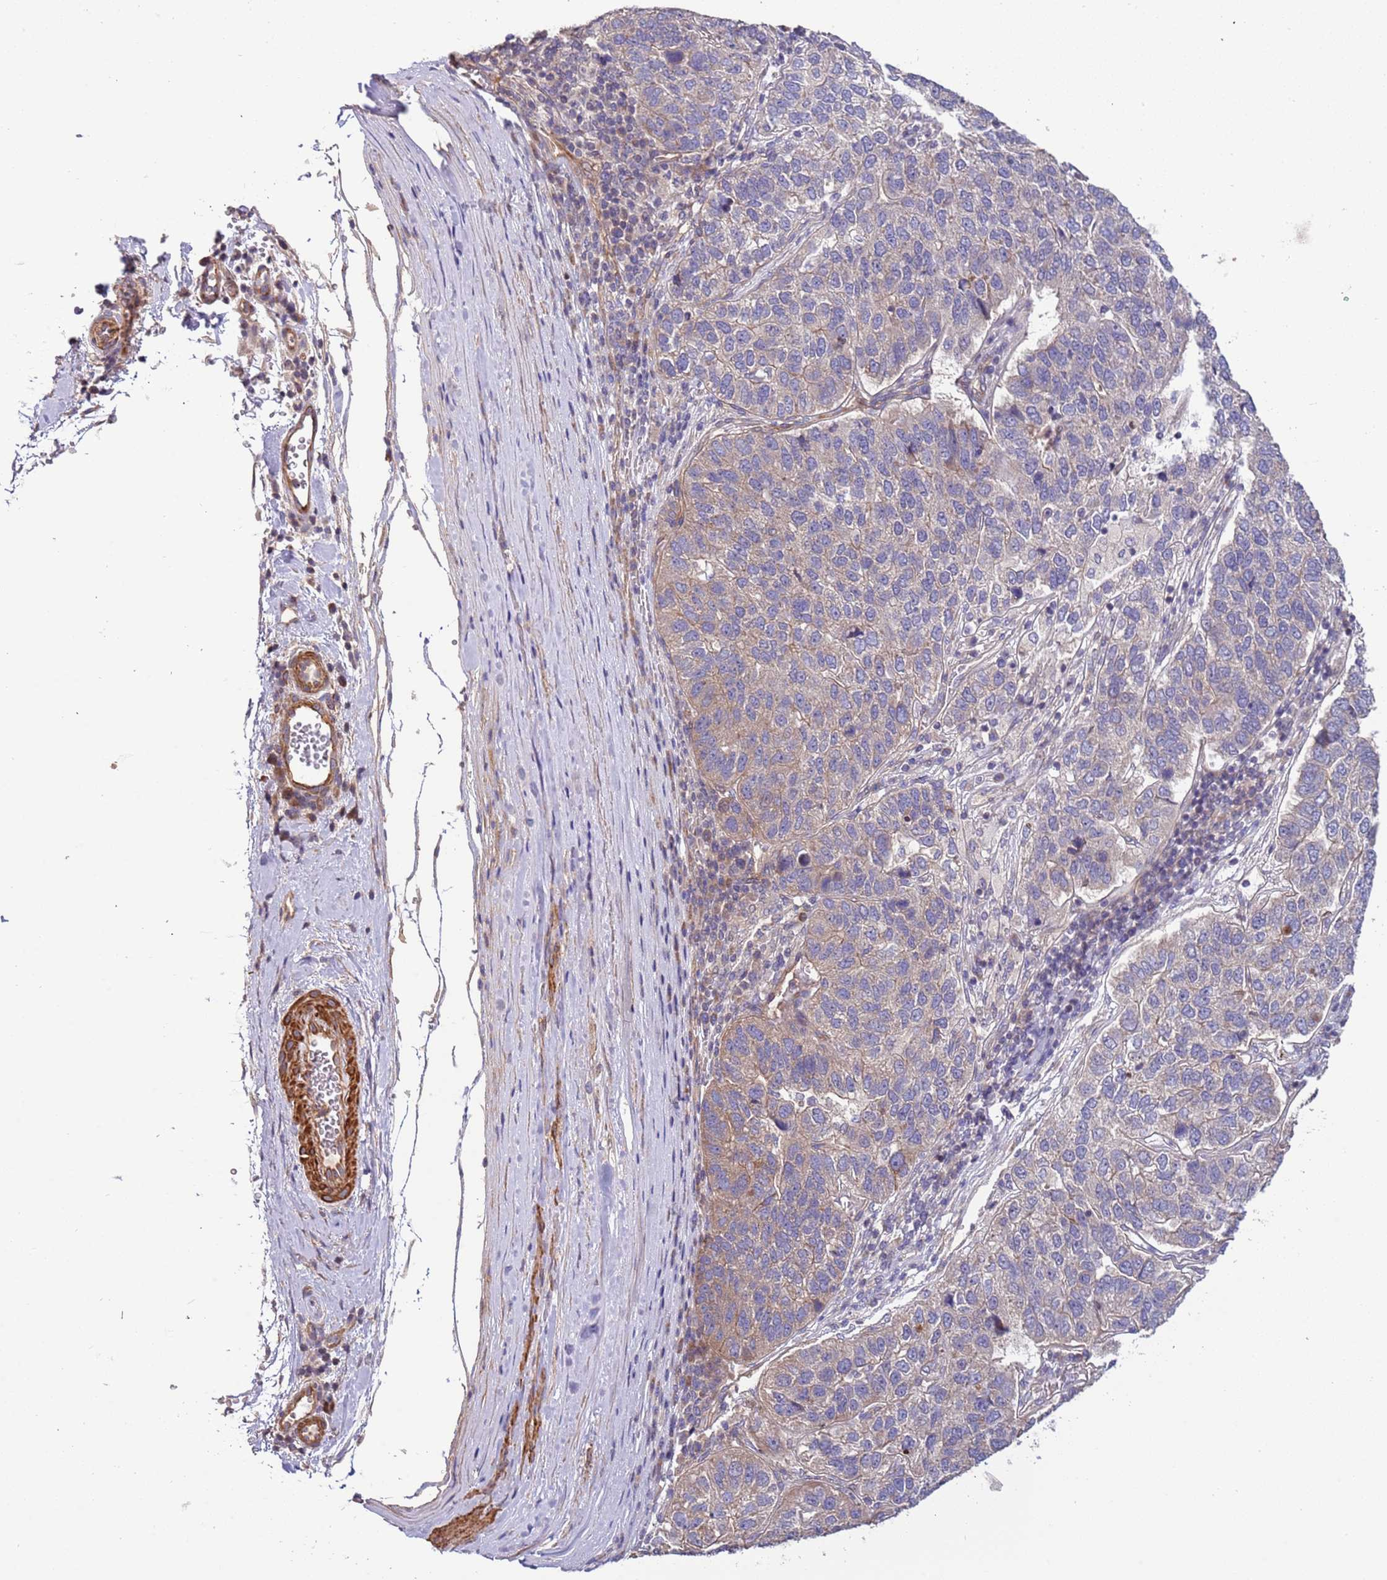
{"staining": {"intensity": "weak", "quantity": "<25%", "location": "cytoplasmic/membranous"}, "tissue": "pancreatic cancer", "cell_type": "Tumor cells", "image_type": "cancer", "snomed": [{"axis": "morphology", "description": "Adenocarcinoma, NOS"}, {"axis": "topography", "description": "Pancreas"}], "caption": "Immunohistochemistry micrograph of human pancreatic adenocarcinoma stained for a protein (brown), which shows no positivity in tumor cells.", "gene": "LAMB4", "patient": {"sex": "female", "age": 61}}